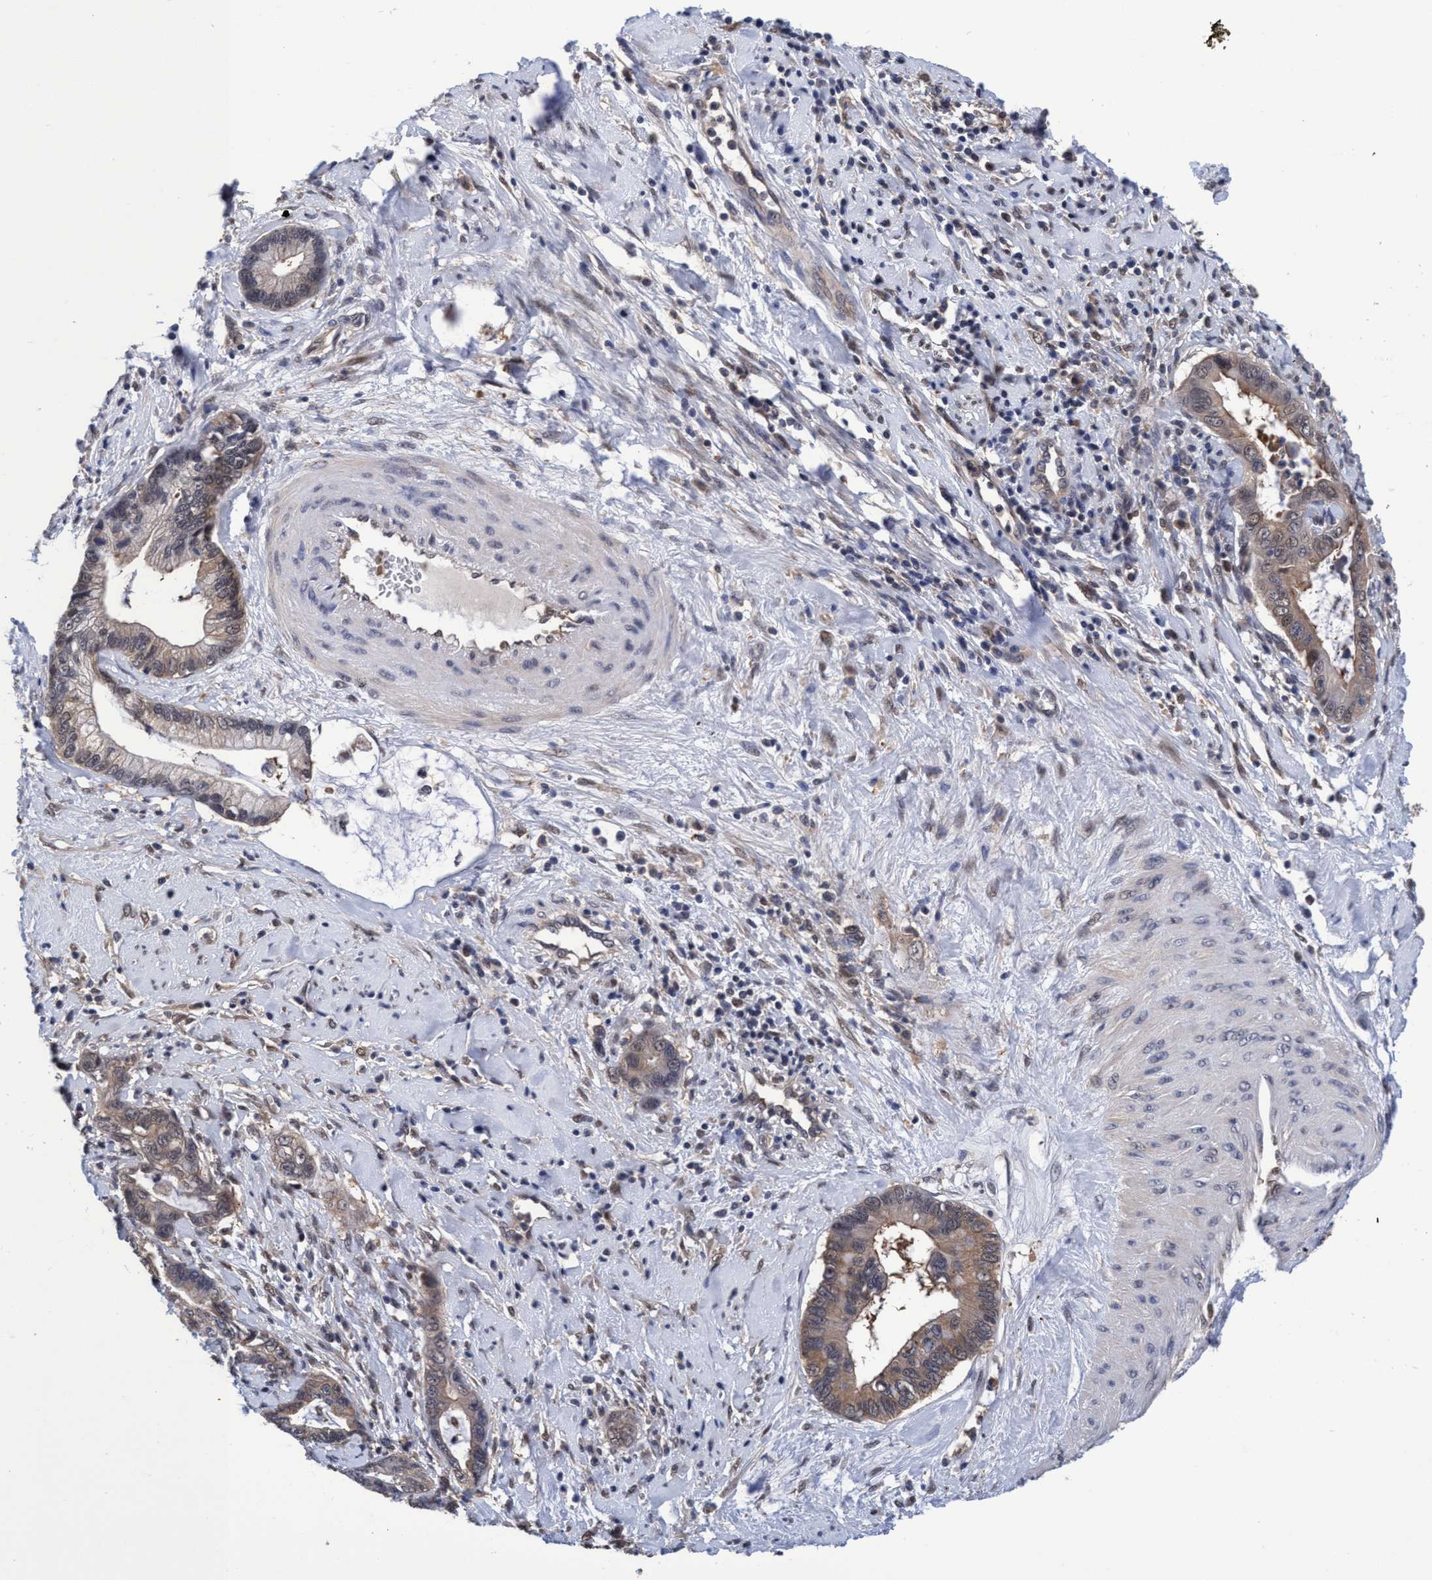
{"staining": {"intensity": "weak", "quantity": ">75%", "location": "cytoplasmic/membranous"}, "tissue": "cervical cancer", "cell_type": "Tumor cells", "image_type": "cancer", "snomed": [{"axis": "morphology", "description": "Adenocarcinoma, NOS"}, {"axis": "topography", "description": "Cervix"}], "caption": "Adenocarcinoma (cervical) stained with IHC reveals weak cytoplasmic/membranous positivity in about >75% of tumor cells. The protein of interest is shown in brown color, while the nuclei are stained blue.", "gene": "PSMD12", "patient": {"sex": "female", "age": 44}}